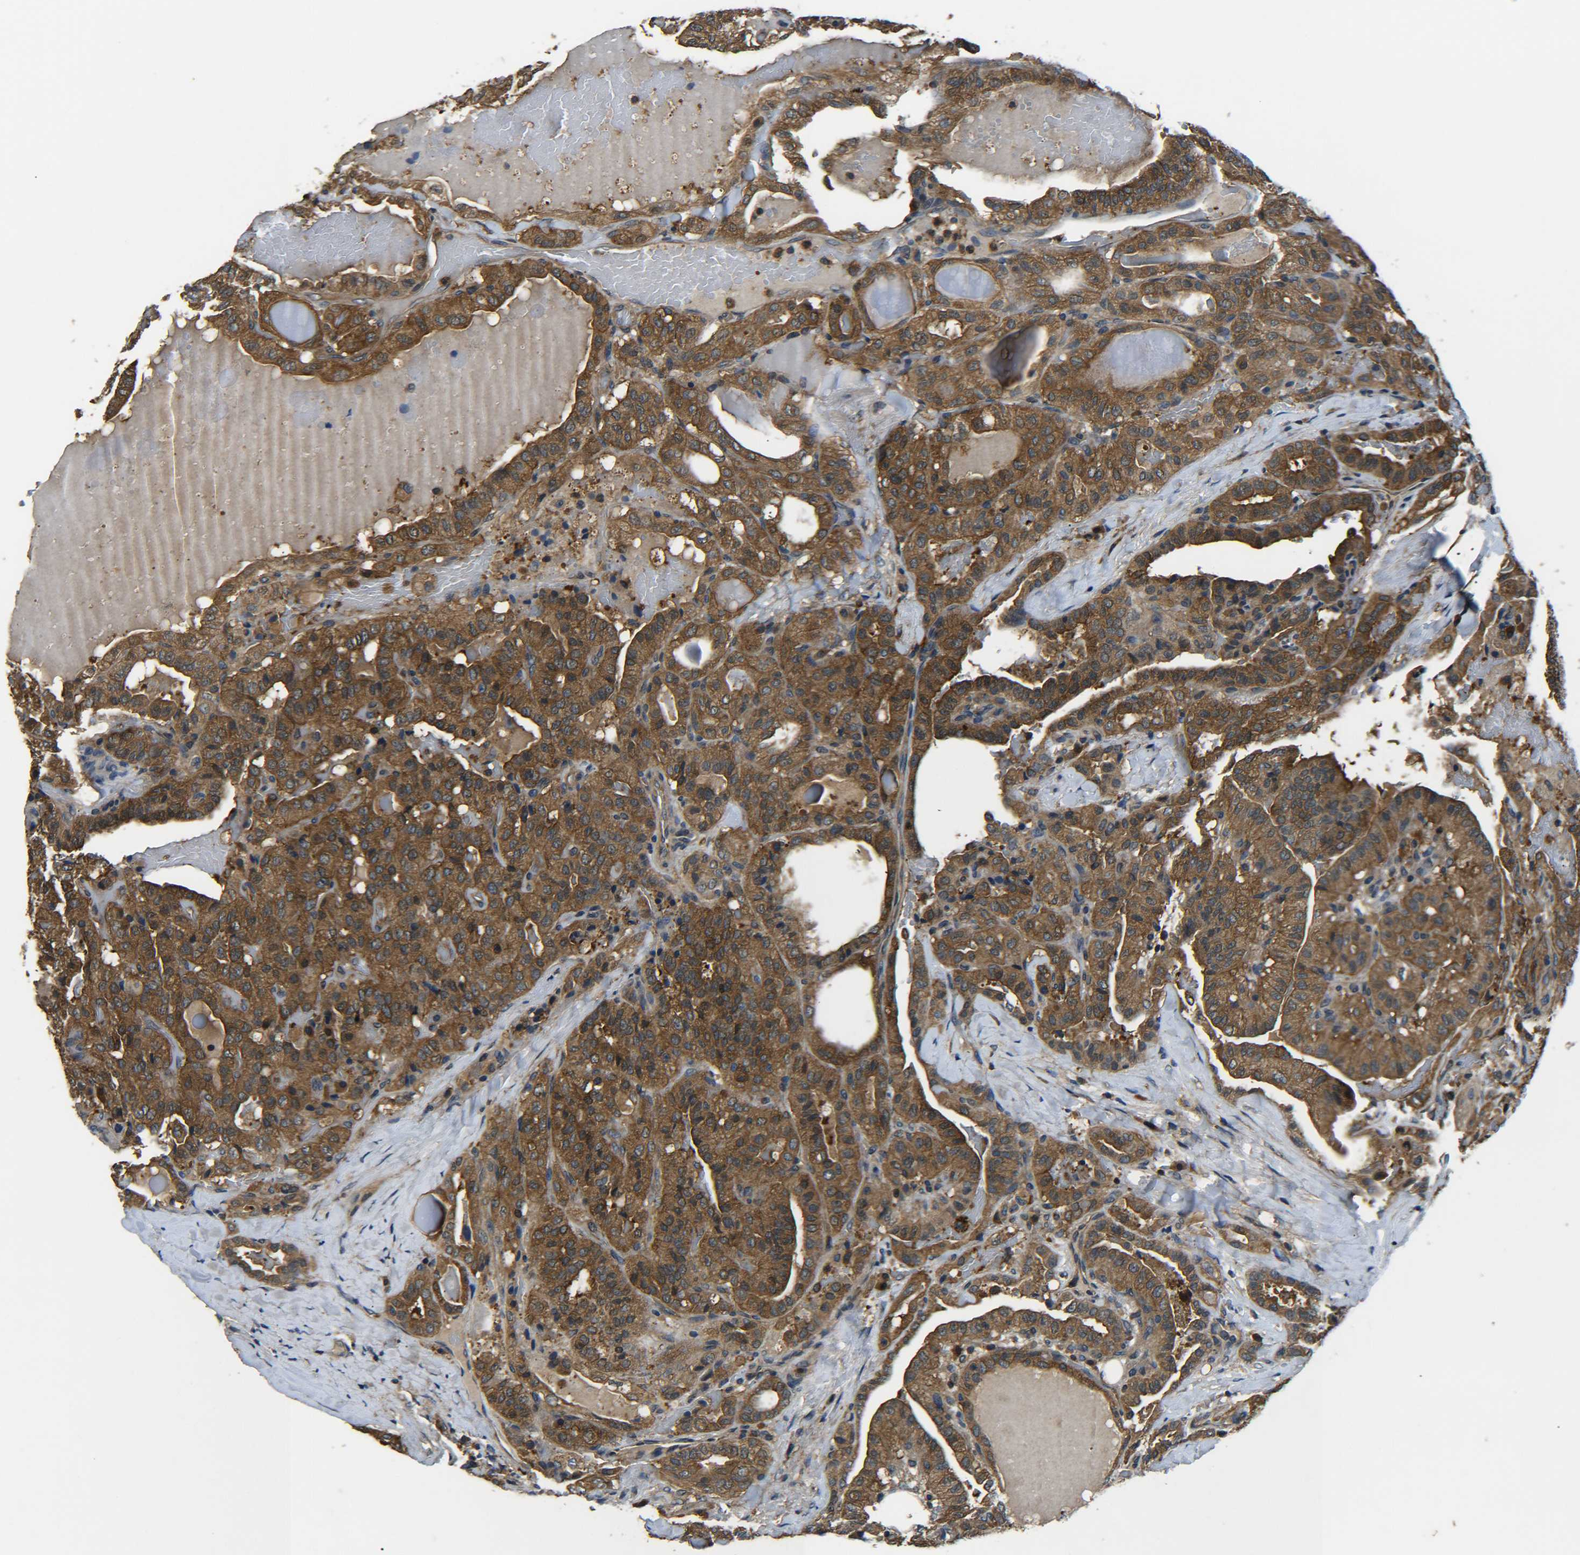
{"staining": {"intensity": "strong", "quantity": ">75%", "location": "cytoplasmic/membranous"}, "tissue": "thyroid cancer", "cell_type": "Tumor cells", "image_type": "cancer", "snomed": [{"axis": "morphology", "description": "Papillary adenocarcinoma, NOS"}, {"axis": "topography", "description": "Thyroid gland"}], "caption": "Thyroid papillary adenocarcinoma stained with DAB (3,3'-diaminobenzidine) immunohistochemistry (IHC) demonstrates high levels of strong cytoplasmic/membranous positivity in approximately >75% of tumor cells.", "gene": "PREB", "patient": {"sex": "male", "age": 77}}